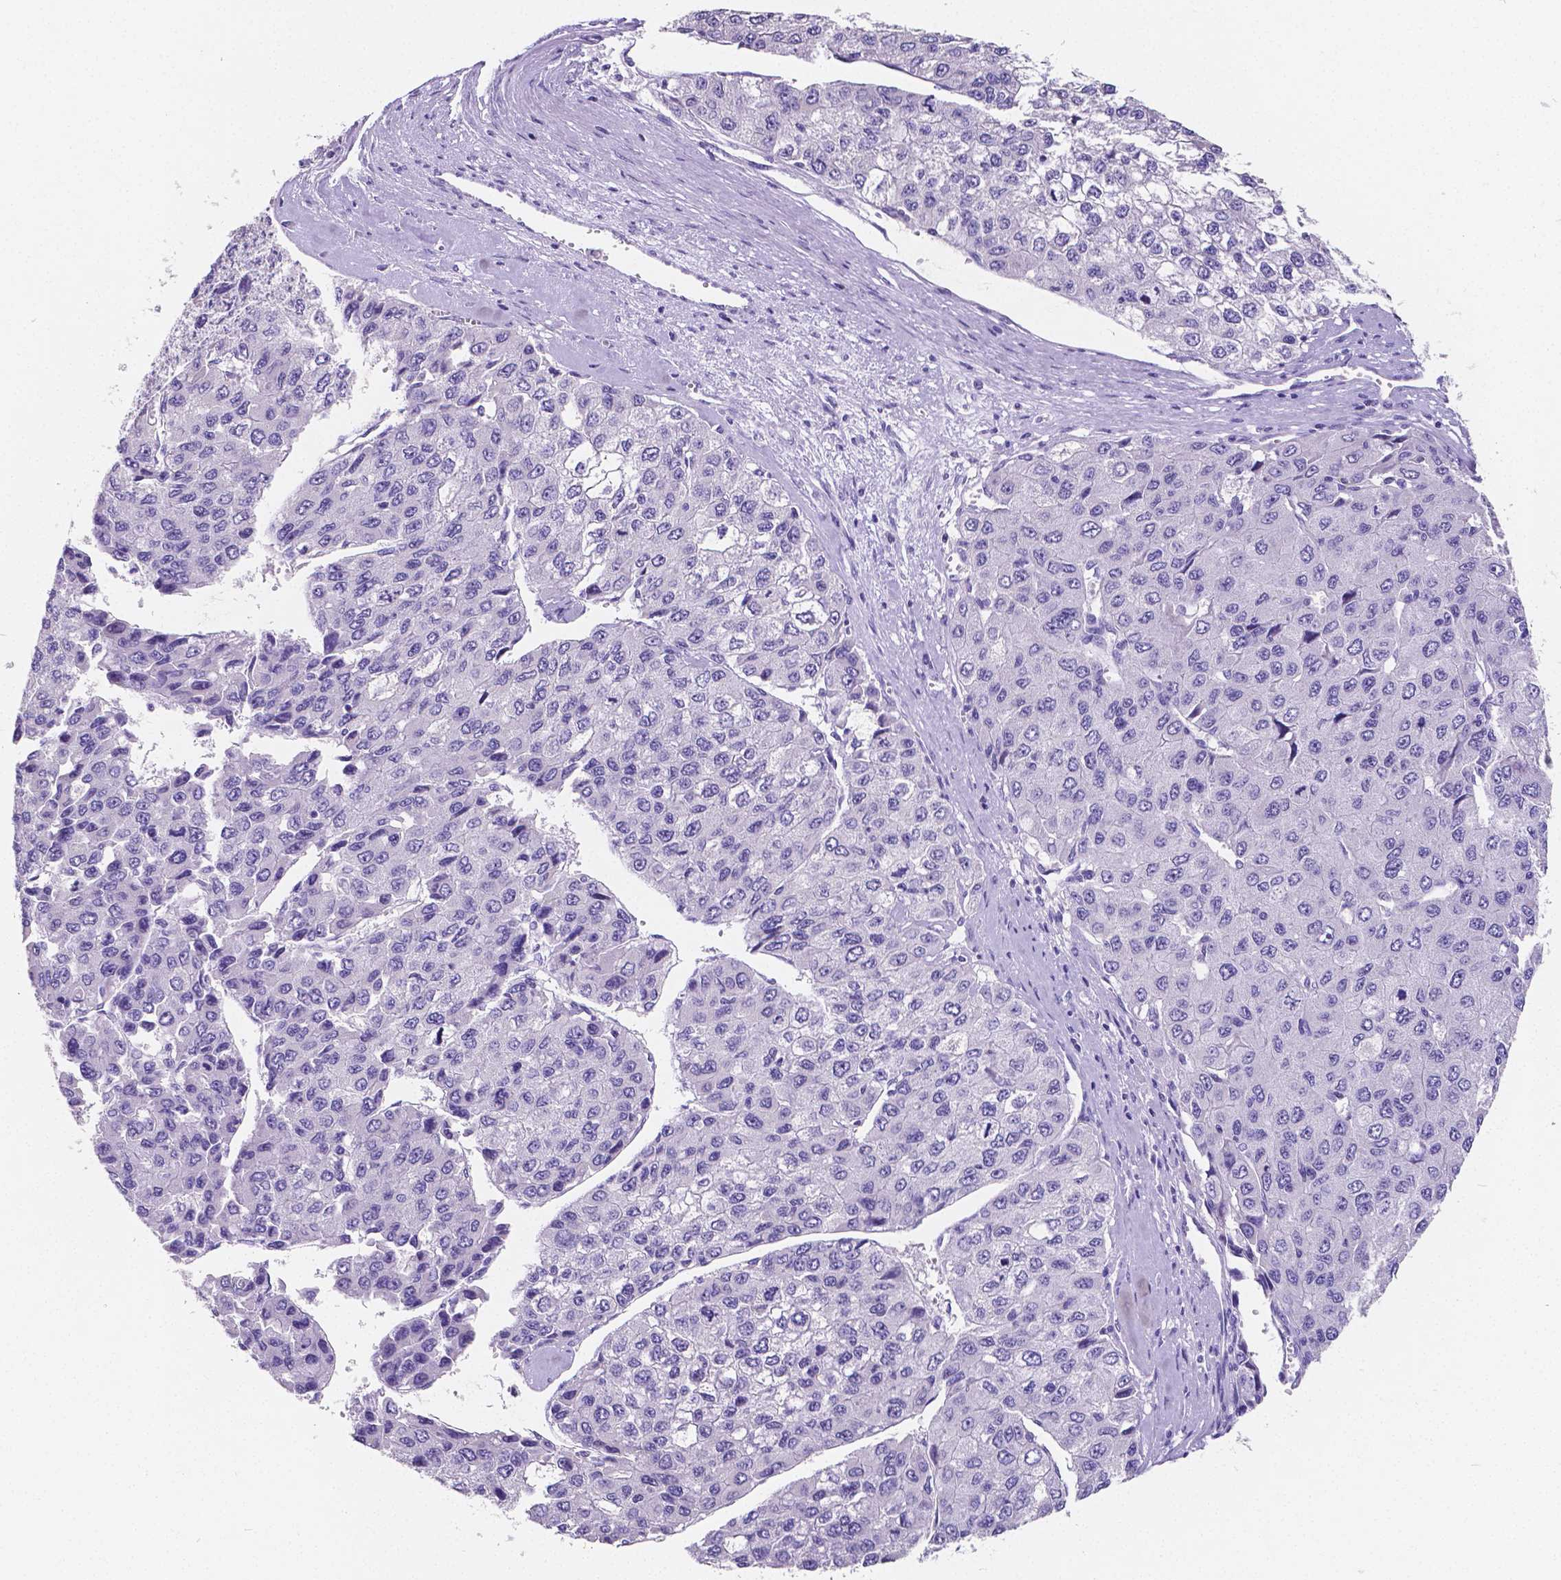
{"staining": {"intensity": "negative", "quantity": "none", "location": "none"}, "tissue": "liver cancer", "cell_type": "Tumor cells", "image_type": "cancer", "snomed": [{"axis": "morphology", "description": "Carcinoma, Hepatocellular, NOS"}, {"axis": "topography", "description": "Liver"}], "caption": "A histopathology image of human liver hepatocellular carcinoma is negative for staining in tumor cells.", "gene": "SATB2", "patient": {"sex": "female", "age": 66}}